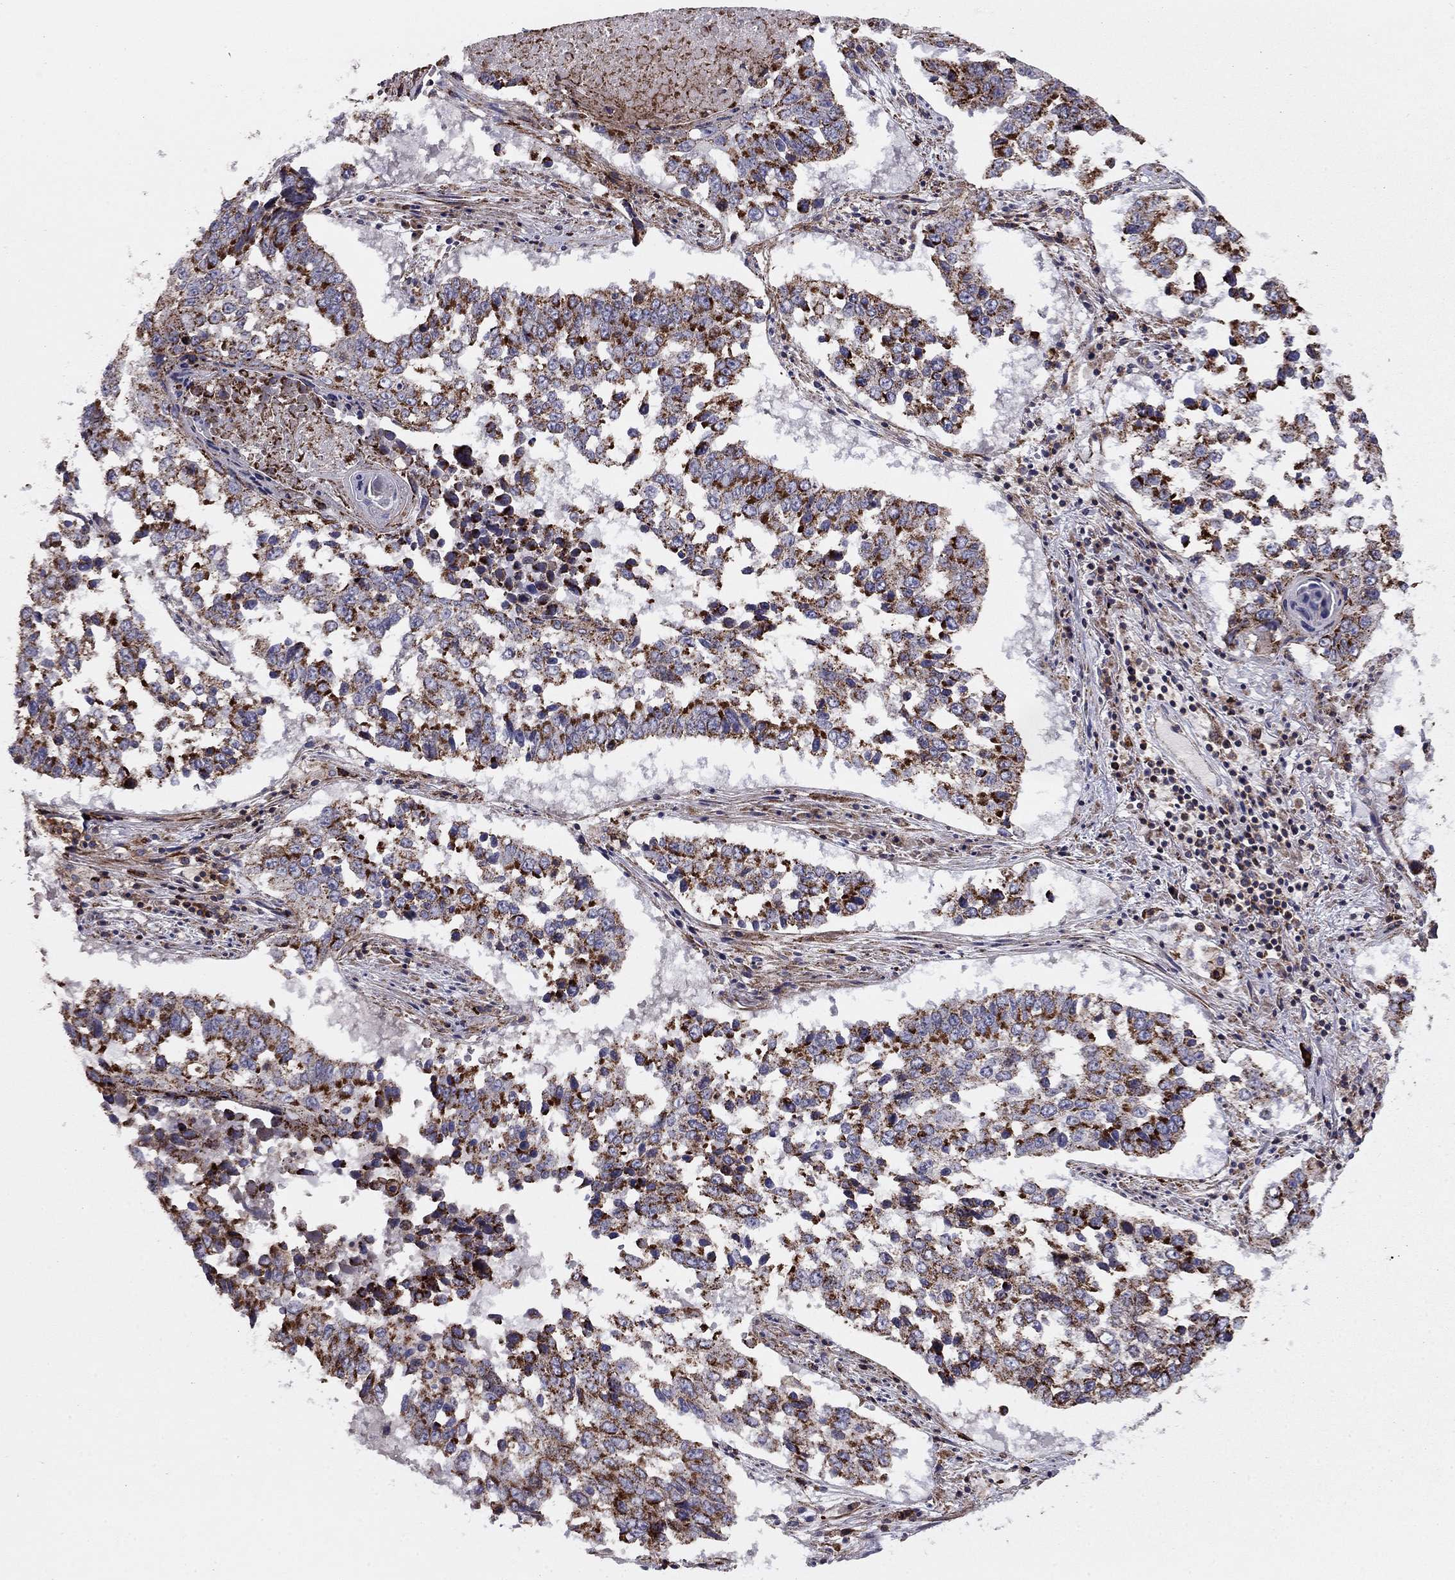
{"staining": {"intensity": "strong", "quantity": "25%-75%", "location": "cytoplasmic/membranous"}, "tissue": "lung cancer", "cell_type": "Tumor cells", "image_type": "cancer", "snomed": [{"axis": "morphology", "description": "Squamous cell carcinoma, NOS"}, {"axis": "topography", "description": "Lung"}], "caption": "DAB immunohistochemical staining of human lung cancer (squamous cell carcinoma) exhibits strong cytoplasmic/membranous protein positivity in about 25%-75% of tumor cells. (DAB (3,3'-diaminobenzidine) = brown stain, brightfield microscopy at high magnification).", "gene": "ALG6", "patient": {"sex": "male", "age": 82}}